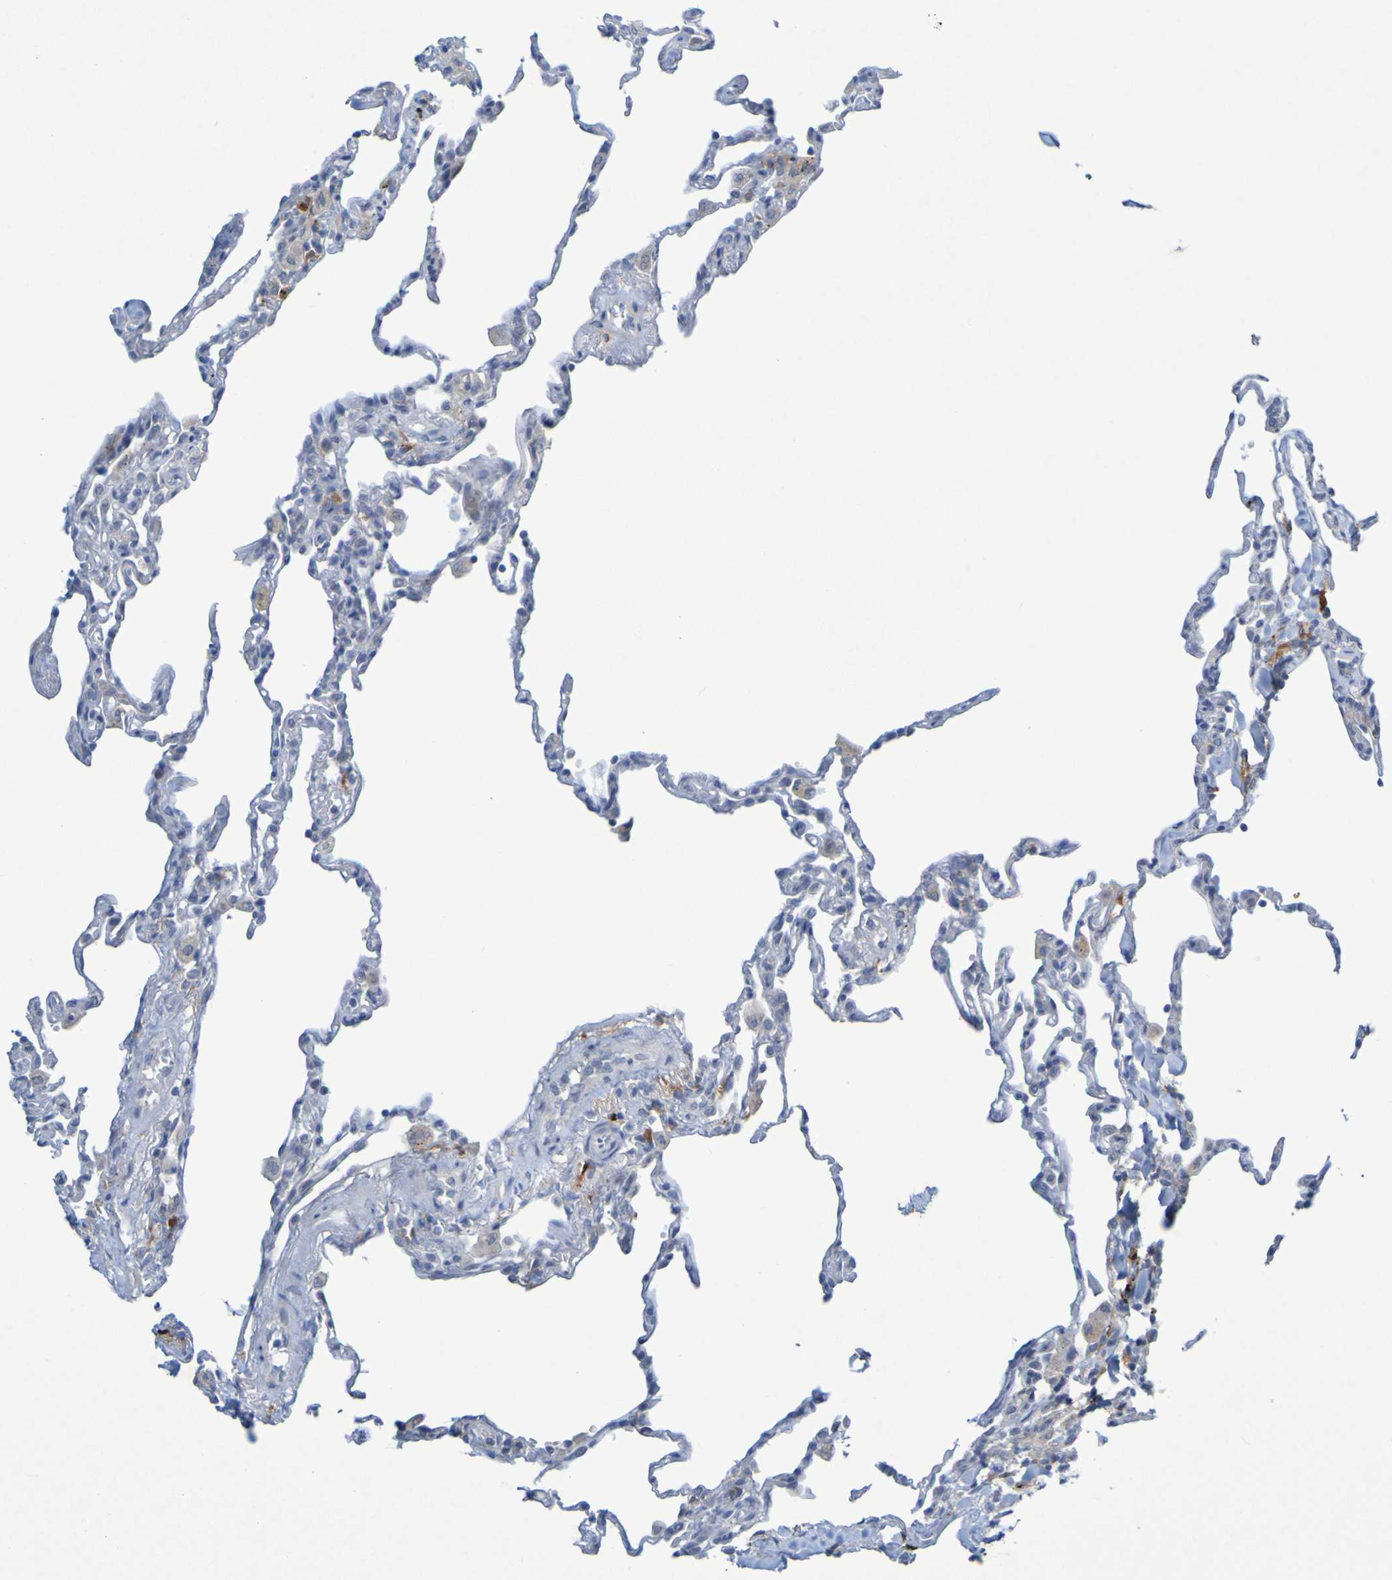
{"staining": {"intensity": "negative", "quantity": "none", "location": "none"}, "tissue": "lung", "cell_type": "Alveolar cells", "image_type": "normal", "snomed": [{"axis": "morphology", "description": "Normal tissue, NOS"}, {"axis": "topography", "description": "Lung"}], "caption": "This is an immunohistochemistry image of normal human lung. There is no expression in alveolar cells.", "gene": "LILRB5", "patient": {"sex": "male", "age": 59}}